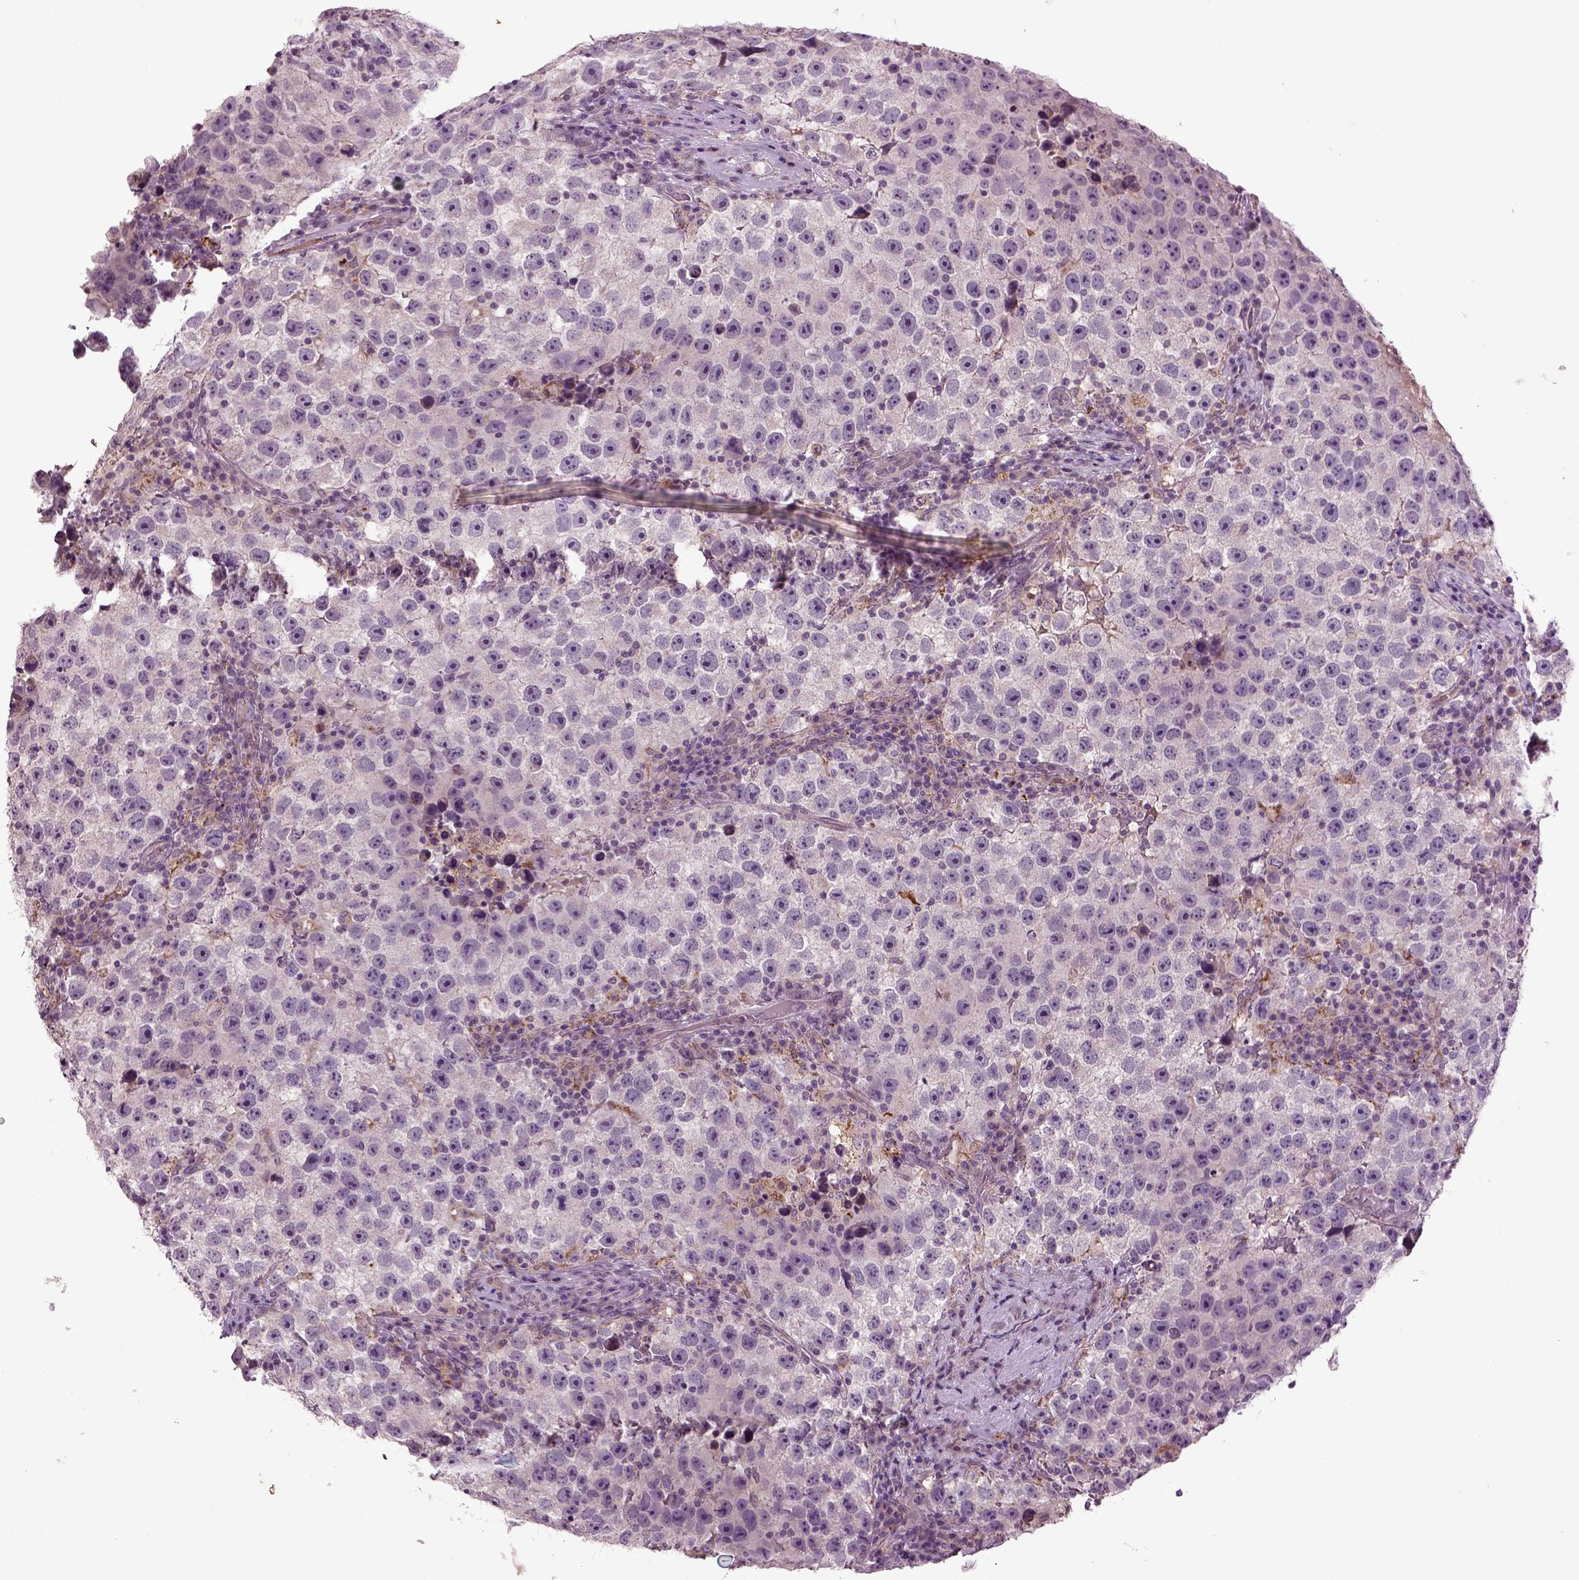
{"staining": {"intensity": "negative", "quantity": "none", "location": "none"}, "tissue": "testis cancer", "cell_type": "Tumor cells", "image_type": "cancer", "snomed": [{"axis": "morphology", "description": "Normal tissue, NOS"}, {"axis": "morphology", "description": "Seminoma, NOS"}, {"axis": "topography", "description": "Testis"}], "caption": "Immunohistochemistry (IHC) histopathology image of neoplastic tissue: seminoma (testis) stained with DAB (3,3'-diaminobenzidine) demonstrates no significant protein positivity in tumor cells.", "gene": "SLC17A6", "patient": {"sex": "male", "age": 31}}